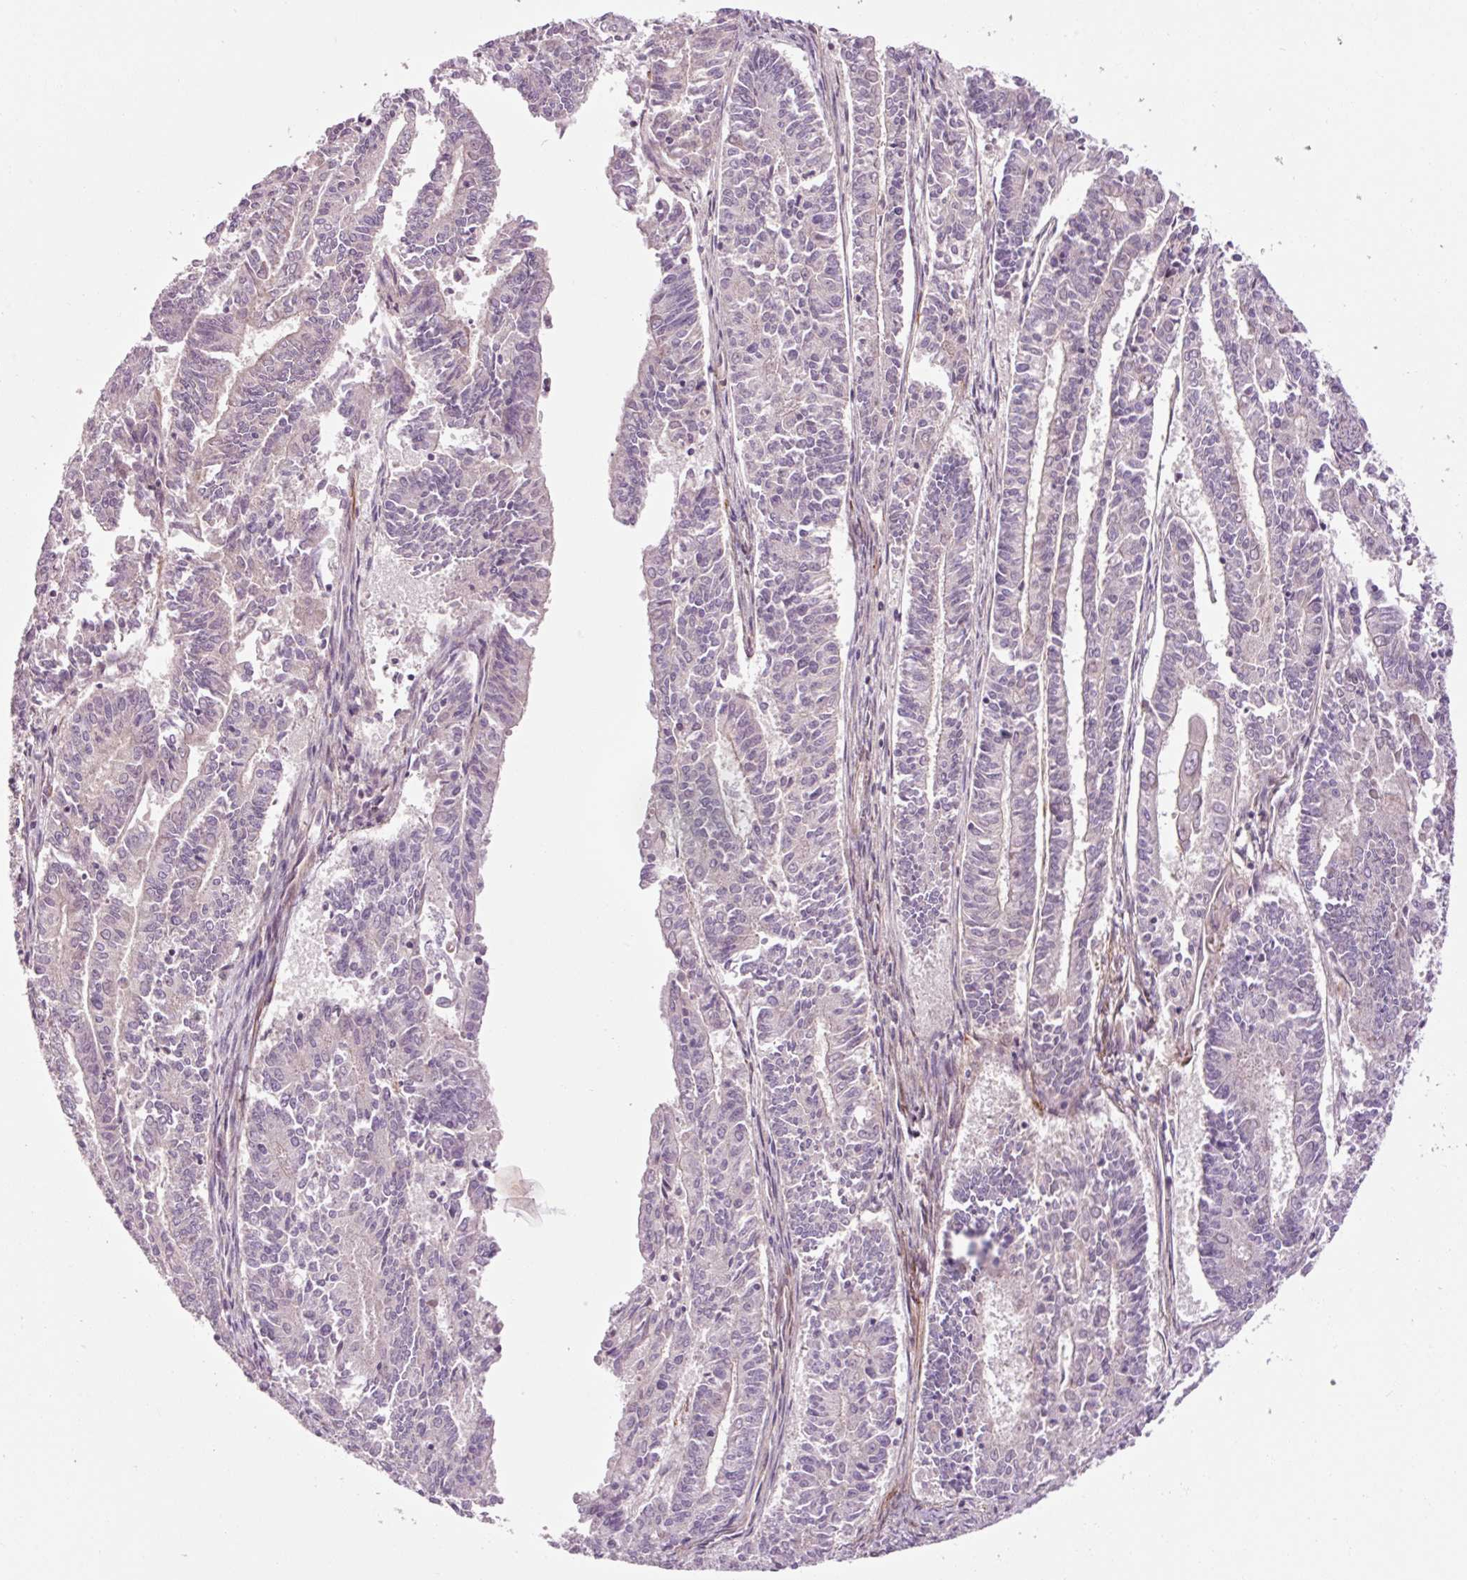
{"staining": {"intensity": "negative", "quantity": "none", "location": "none"}, "tissue": "endometrial cancer", "cell_type": "Tumor cells", "image_type": "cancer", "snomed": [{"axis": "morphology", "description": "Adenocarcinoma, NOS"}, {"axis": "topography", "description": "Endometrium"}], "caption": "Human endometrial adenocarcinoma stained for a protein using immunohistochemistry reveals no positivity in tumor cells.", "gene": "ANKRD20A1", "patient": {"sex": "female", "age": 59}}